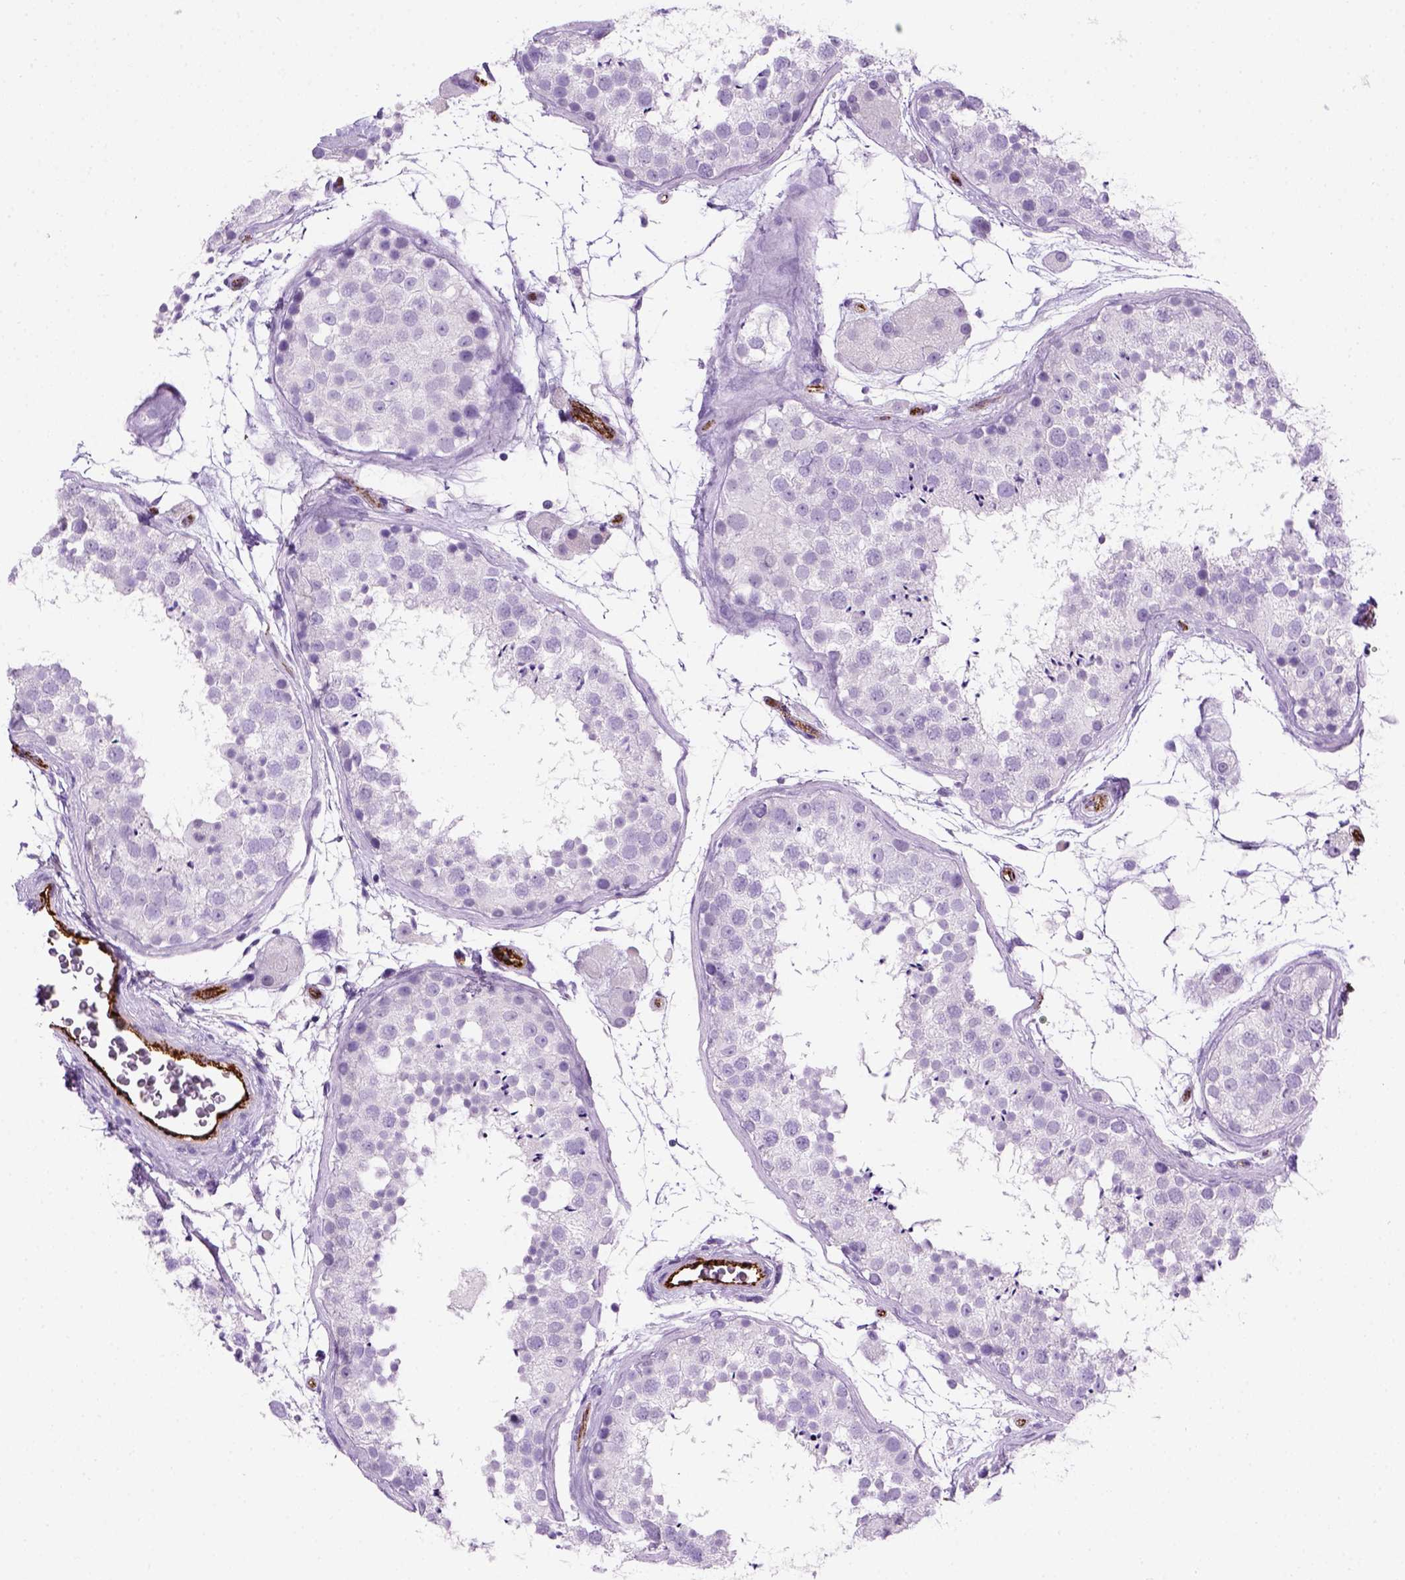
{"staining": {"intensity": "negative", "quantity": "none", "location": "none"}, "tissue": "testis", "cell_type": "Cells in seminiferous ducts", "image_type": "normal", "snomed": [{"axis": "morphology", "description": "Normal tissue, NOS"}, {"axis": "topography", "description": "Testis"}], "caption": "Testis stained for a protein using immunohistochemistry (IHC) shows no expression cells in seminiferous ducts.", "gene": "VWF", "patient": {"sex": "male", "age": 41}}